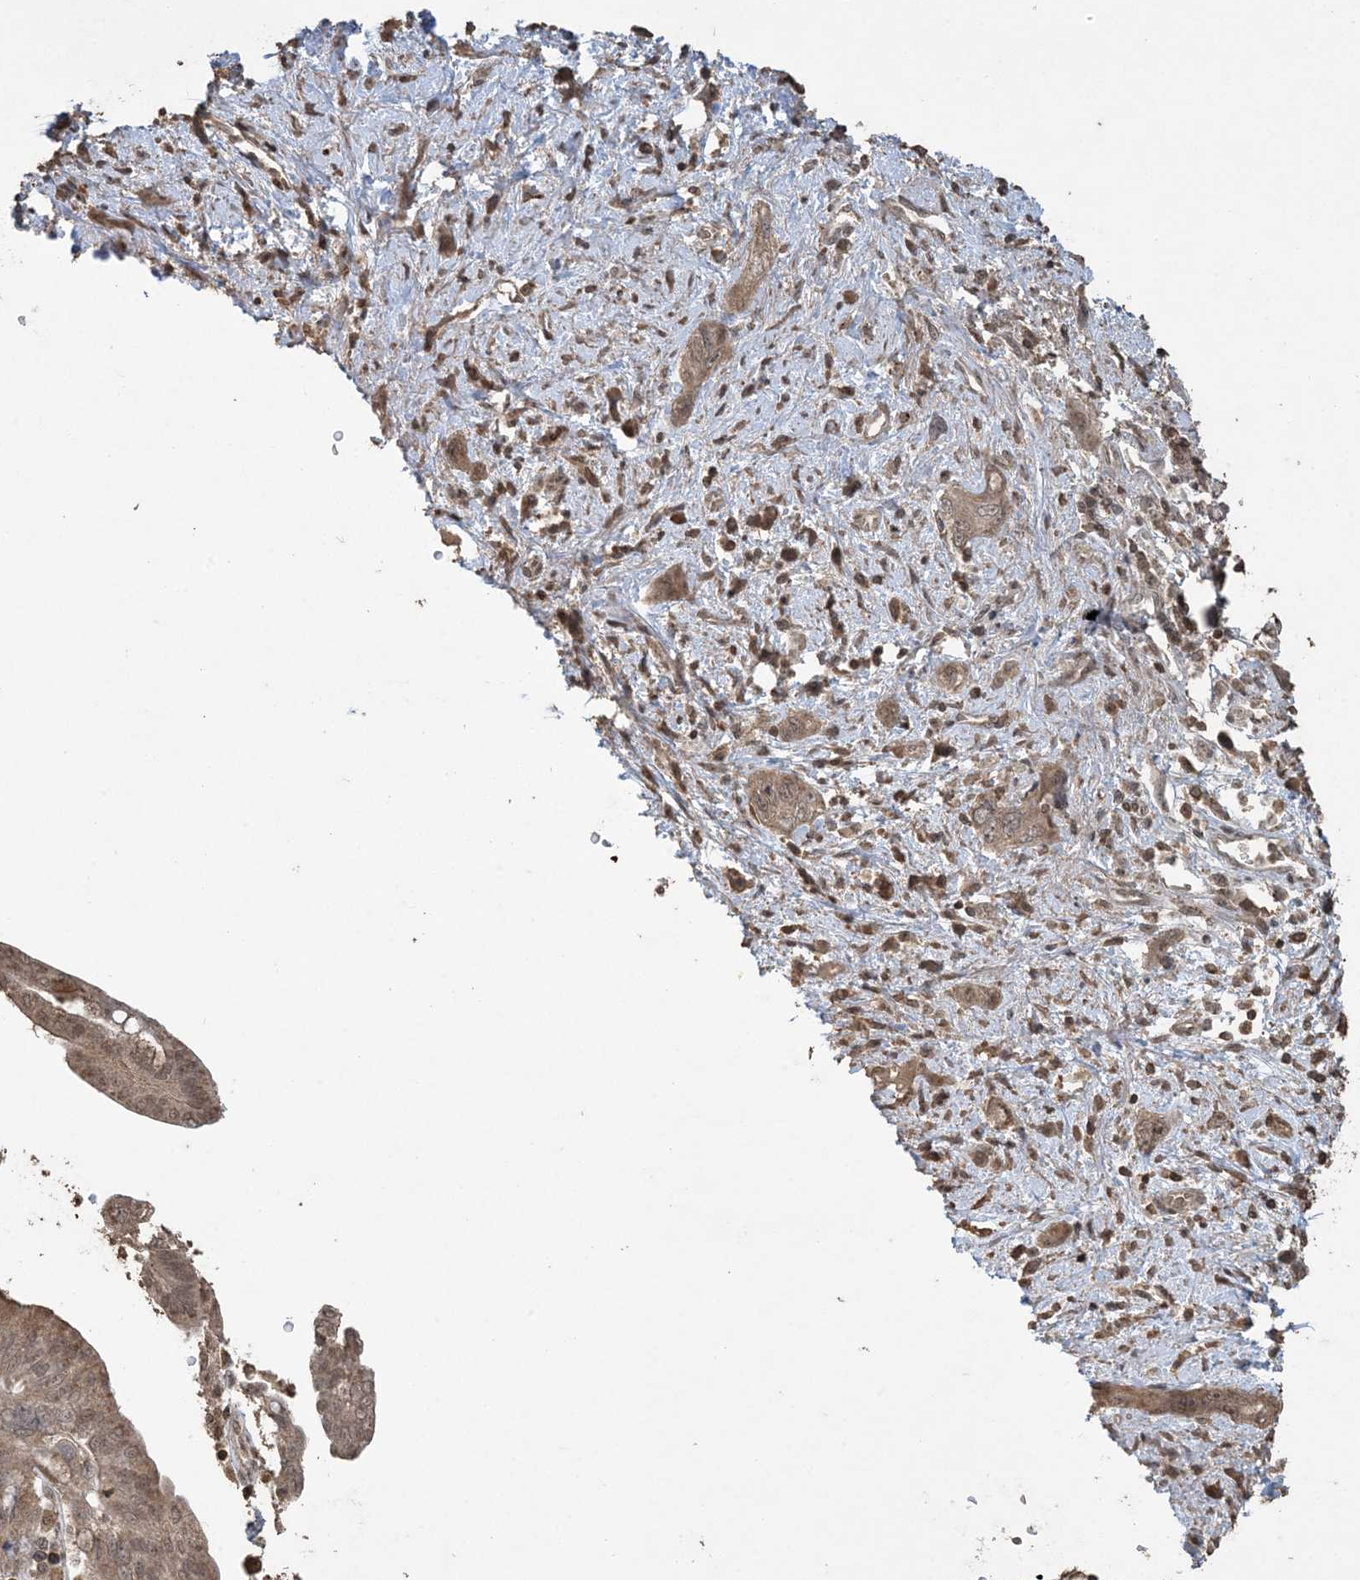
{"staining": {"intensity": "moderate", "quantity": ">75%", "location": "cytoplasmic/membranous"}, "tissue": "pancreatic cancer", "cell_type": "Tumor cells", "image_type": "cancer", "snomed": [{"axis": "morphology", "description": "Adenocarcinoma, NOS"}, {"axis": "topography", "description": "Pancreas"}], "caption": "Adenocarcinoma (pancreatic) stained with a protein marker demonstrates moderate staining in tumor cells.", "gene": "EFCAB8", "patient": {"sex": "female", "age": 73}}